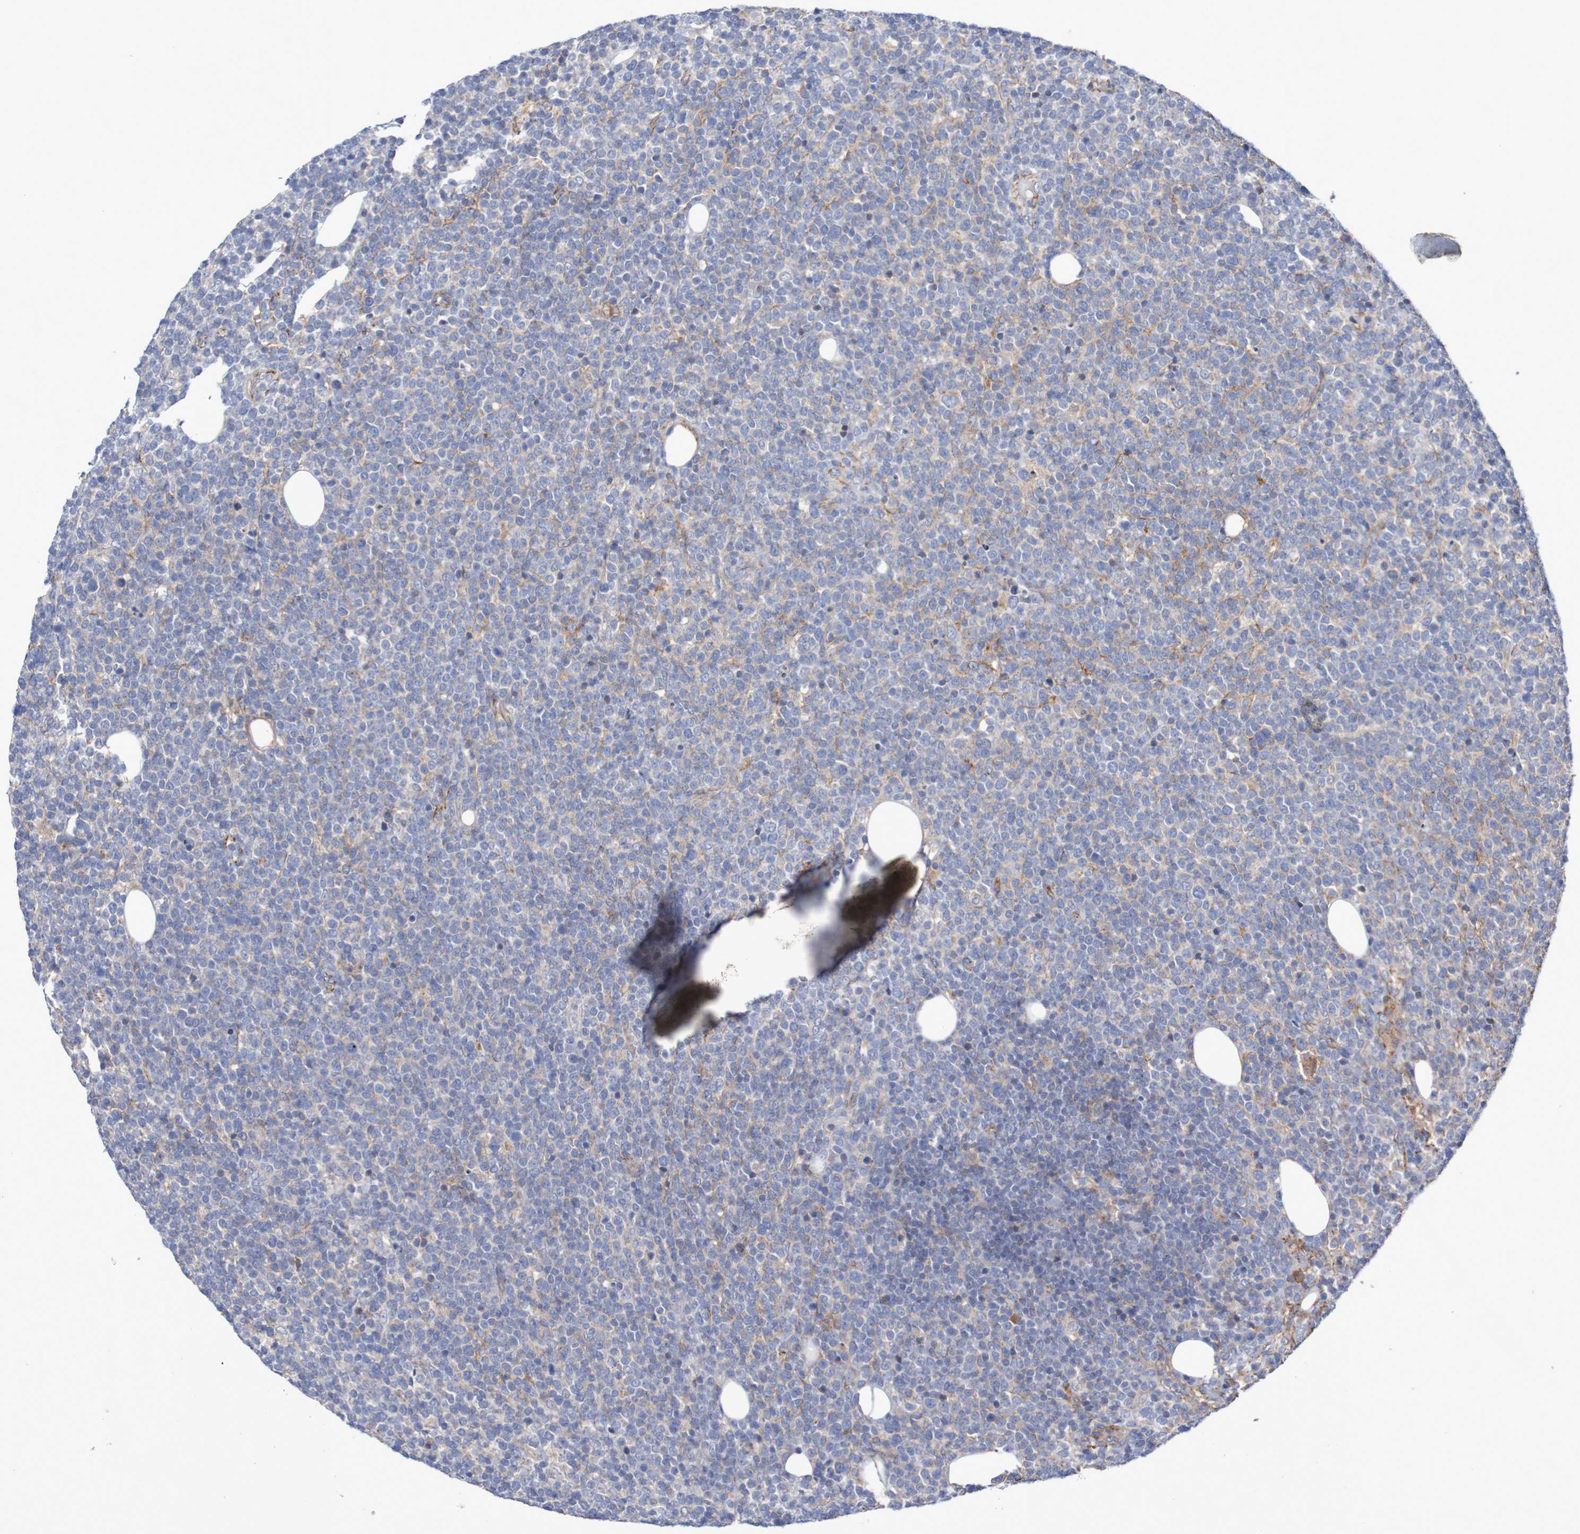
{"staining": {"intensity": "moderate", "quantity": "<25%", "location": "cytoplasmic/membranous"}, "tissue": "lymphoma", "cell_type": "Tumor cells", "image_type": "cancer", "snomed": [{"axis": "morphology", "description": "Malignant lymphoma, non-Hodgkin's type, High grade"}, {"axis": "topography", "description": "Lymph node"}], "caption": "Protein expression analysis of human malignant lymphoma, non-Hodgkin's type (high-grade) reveals moderate cytoplasmic/membranous staining in about <25% of tumor cells.", "gene": "NECTIN2", "patient": {"sex": "male", "age": 61}}